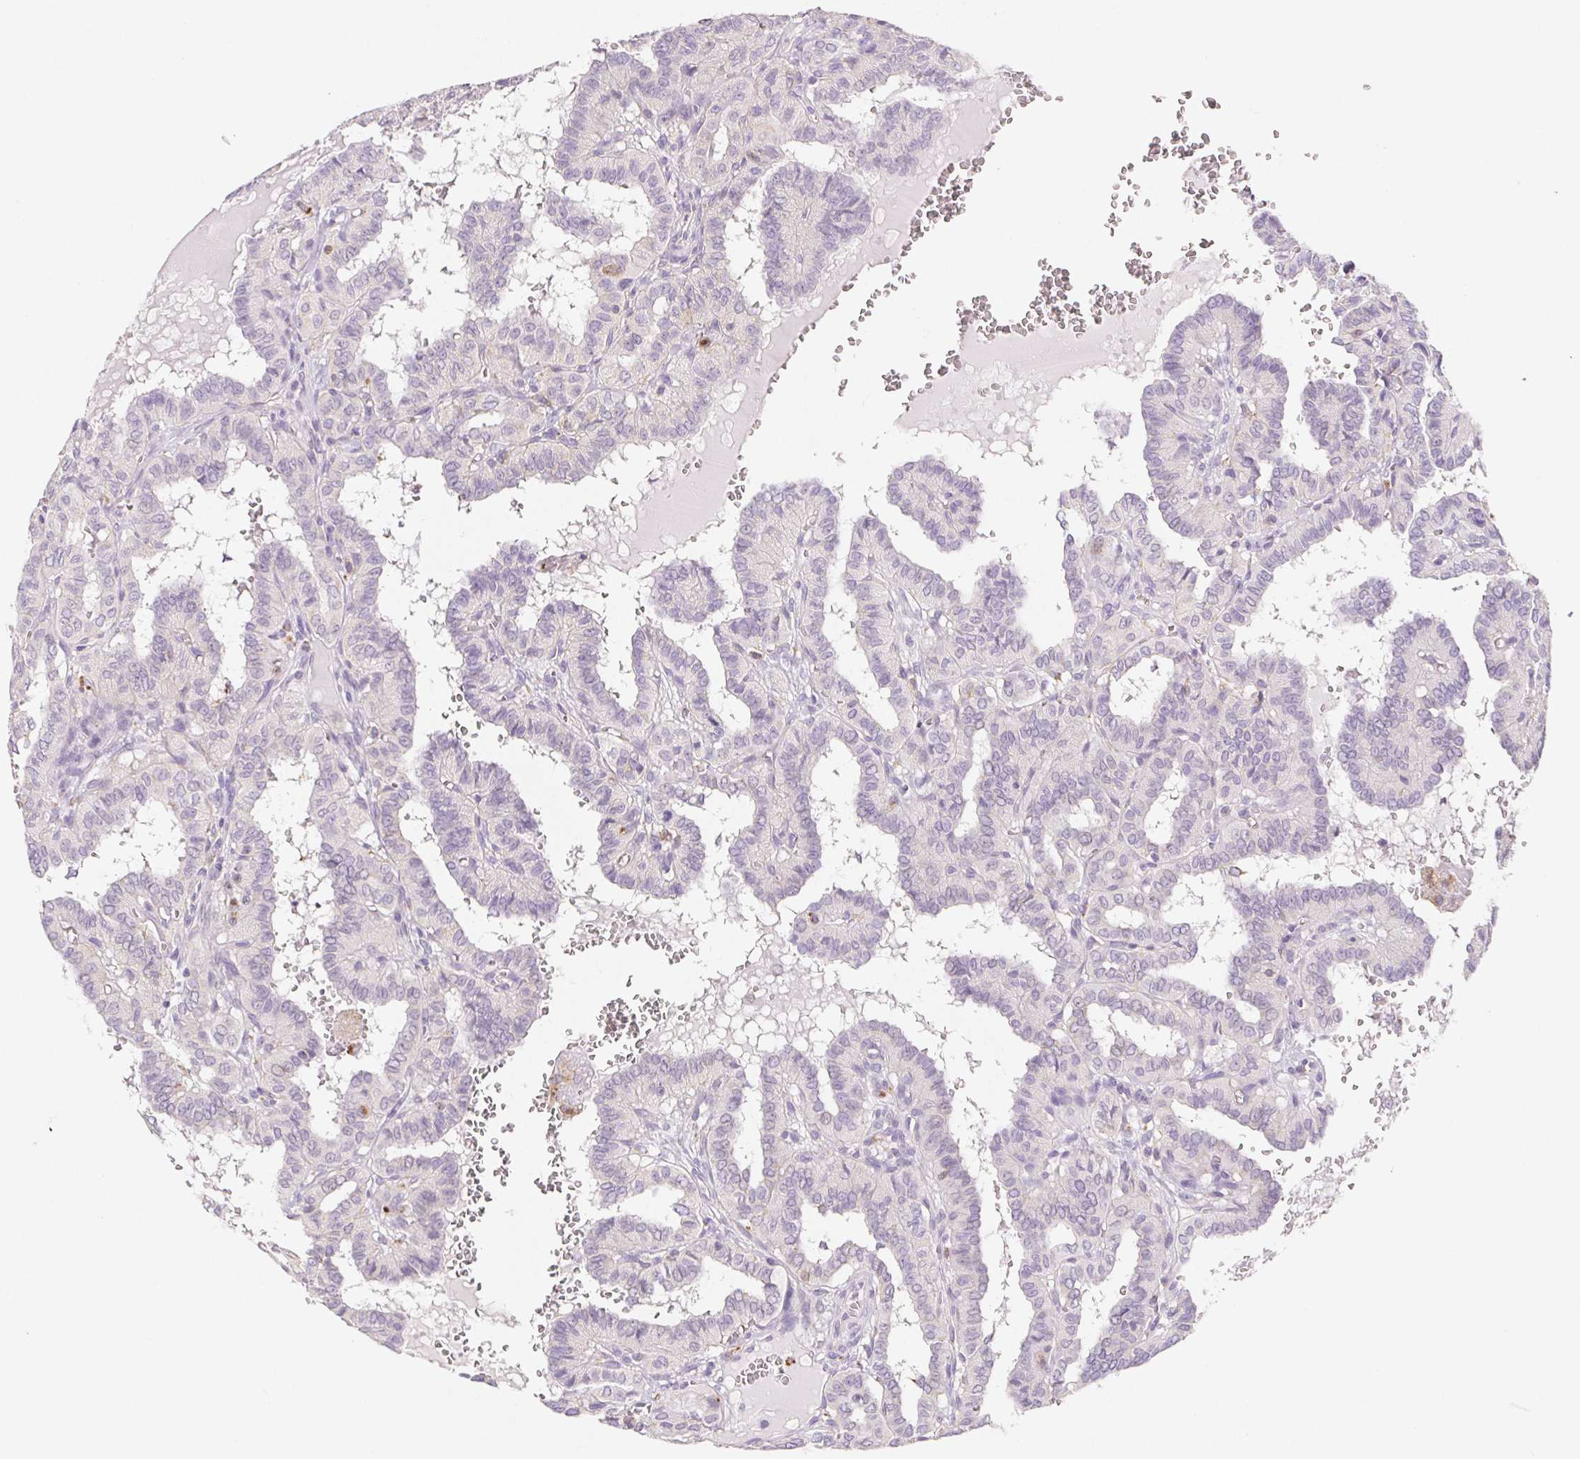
{"staining": {"intensity": "negative", "quantity": "none", "location": "none"}, "tissue": "thyroid cancer", "cell_type": "Tumor cells", "image_type": "cancer", "snomed": [{"axis": "morphology", "description": "Papillary adenocarcinoma, NOS"}, {"axis": "topography", "description": "Thyroid gland"}], "caption": "Immunohistochemical staining of human thyroid papillary adenocarcinoma shows no significant positivity in tumor cells.", "gene": "LIPA", "patient": {"sex": "female", "age": 21}}